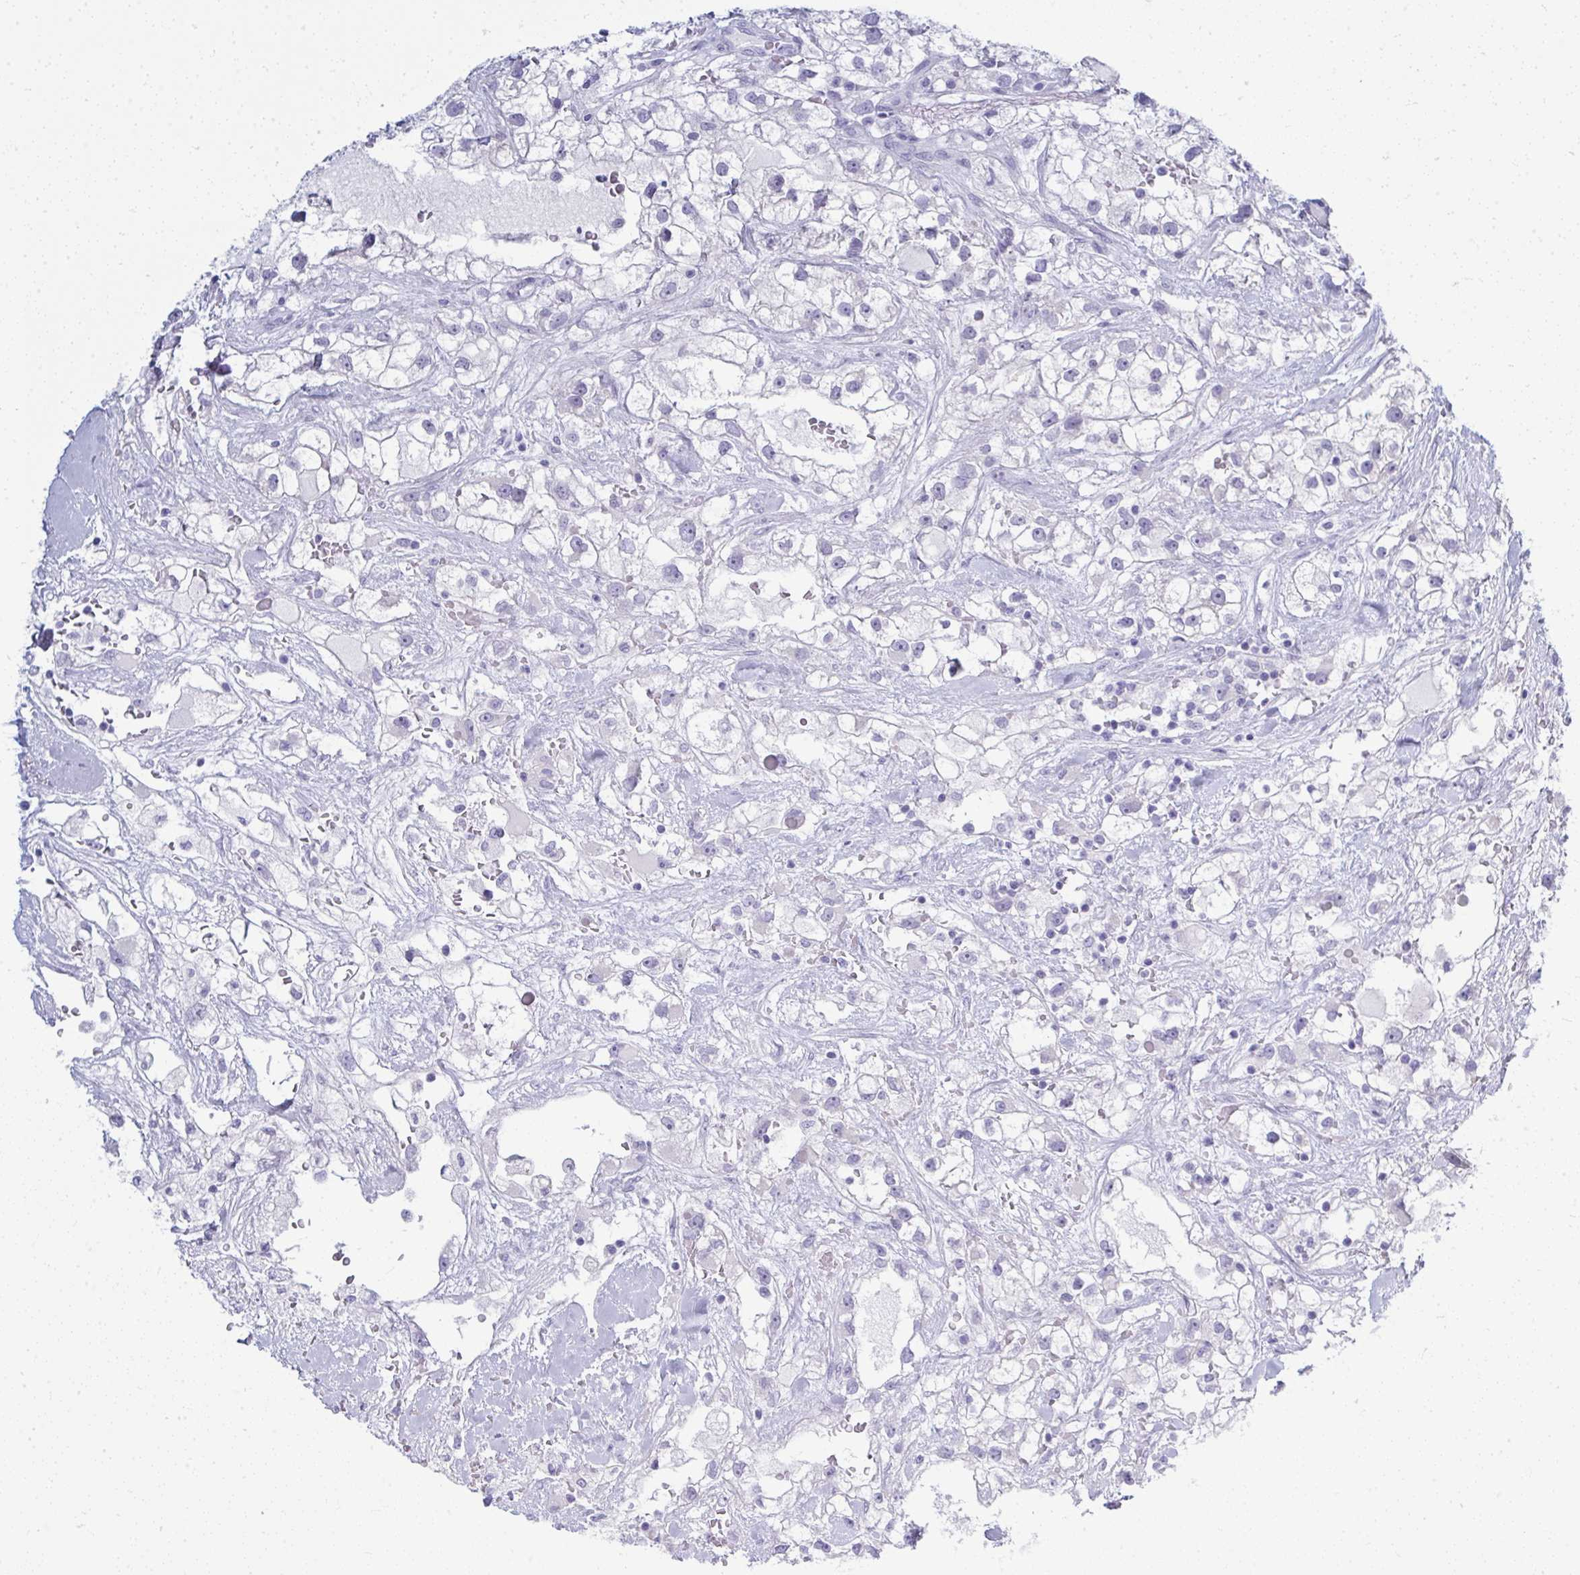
{"staining": {"intensity": "negative", "quantity": "none", "location": "none"}, "tissue": "renal cancer", "cell_type": "Tumor cells", "image_type": "cancer", "snomed": [{"axis": "morphology", "description": "Adenocarcinoma, NOS"}, {"axis": "topography", "description": "Kidney"}], "caption": "Renal cancer stained for a protein using IHC shows no staining tumor cells.", "gene": "QDPR", "patient": {"sex": "male", "age": 59}}